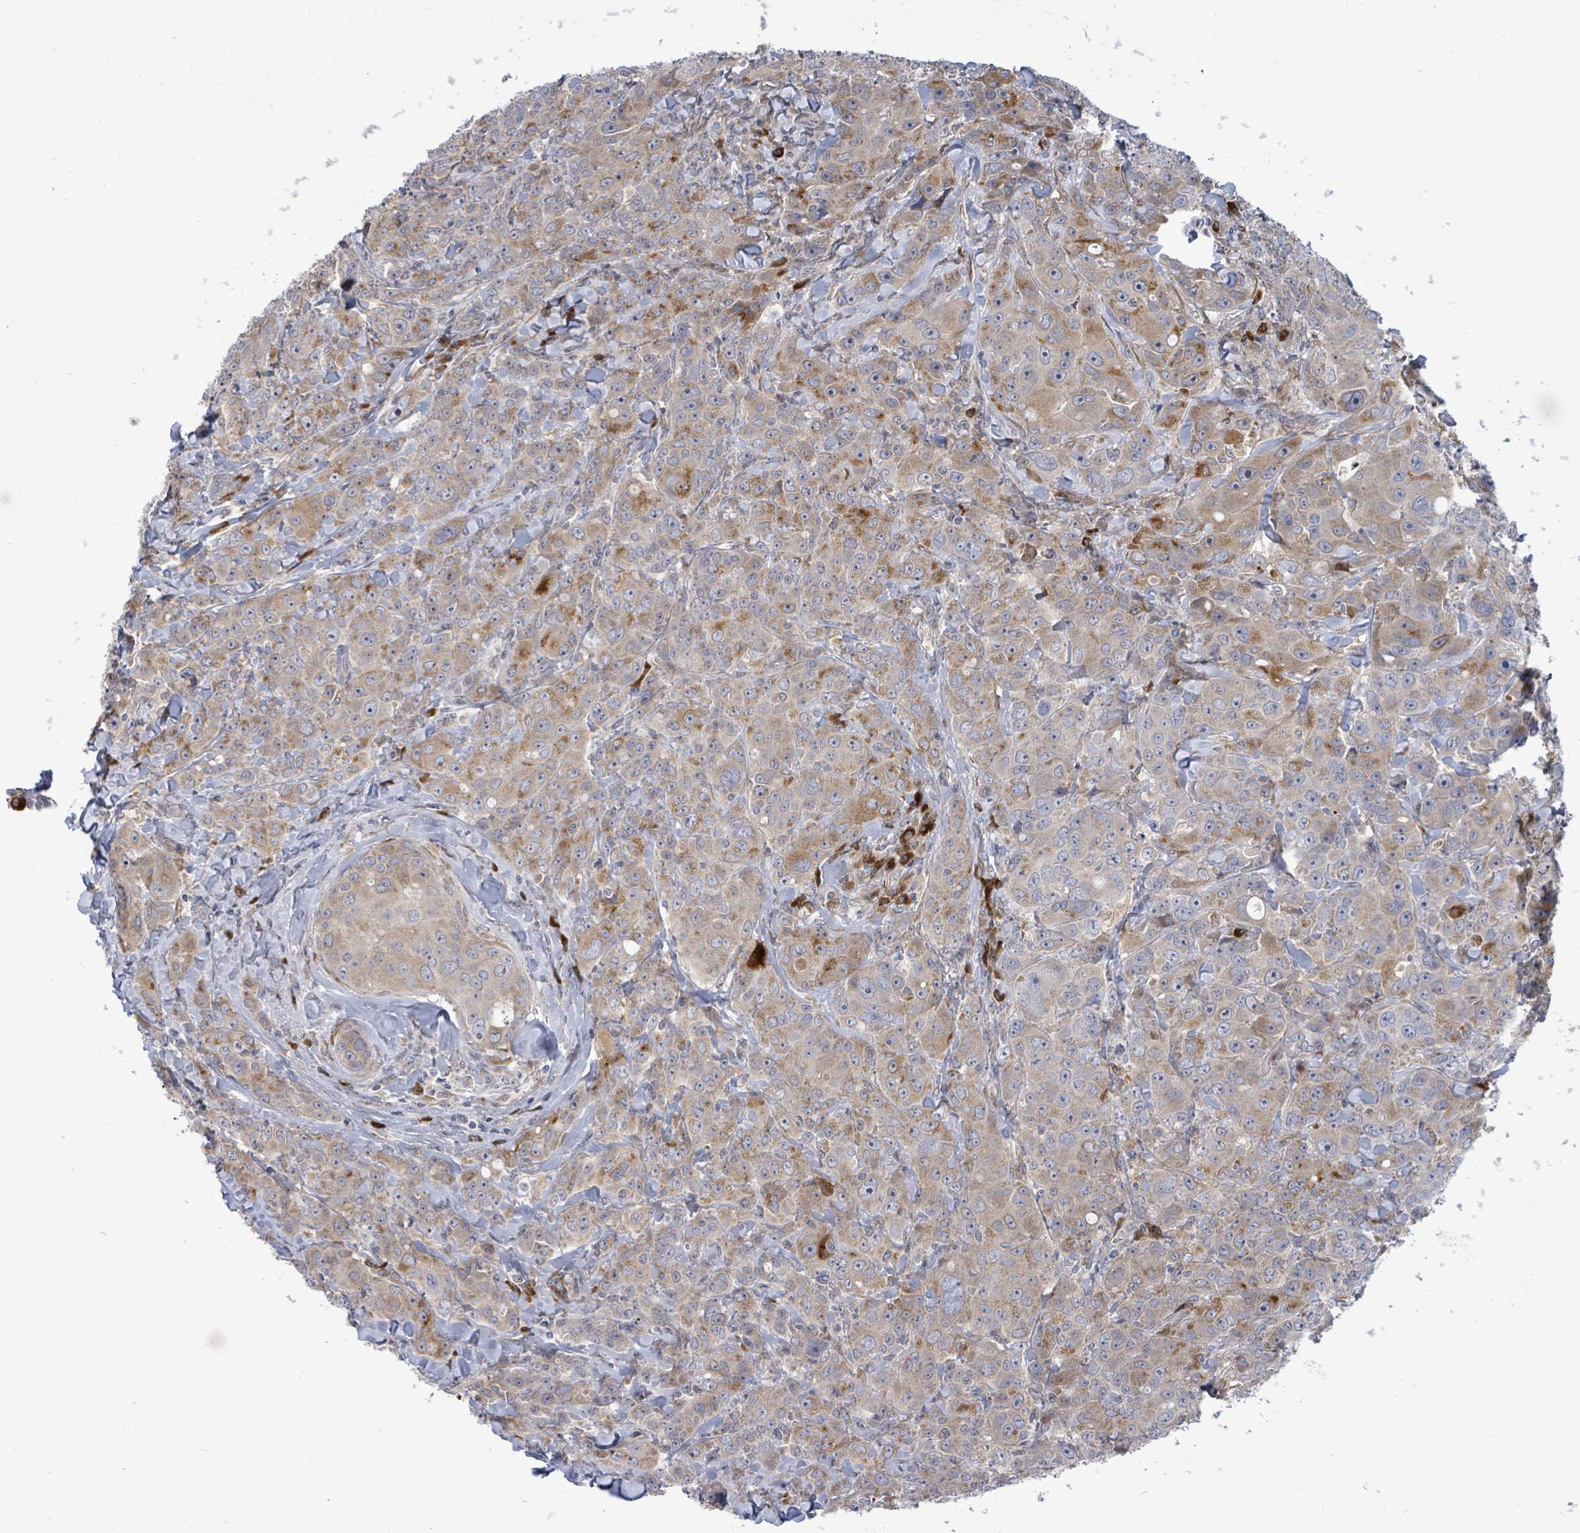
{"staining": {"intensity": "moderate", "quantity": ">75%", "location": "cytoplasmic/membranous"}, "tissue": "breast cancer", "cell_type": "Tumor cells", "image_type": "cancer", "snomed": [{"axis": "morphology", "description": "Duct carcinoma"}, {"axis": "topography", "description": "Breast"}], "caption": "The histopathology image demonstrates a brown stain indicating the presence of a protein in the cytoplasmic/membranous of tumor cells in breast cancer.", "gene": "SAR1A", "patient": {"sex": "female", "age": 43}}